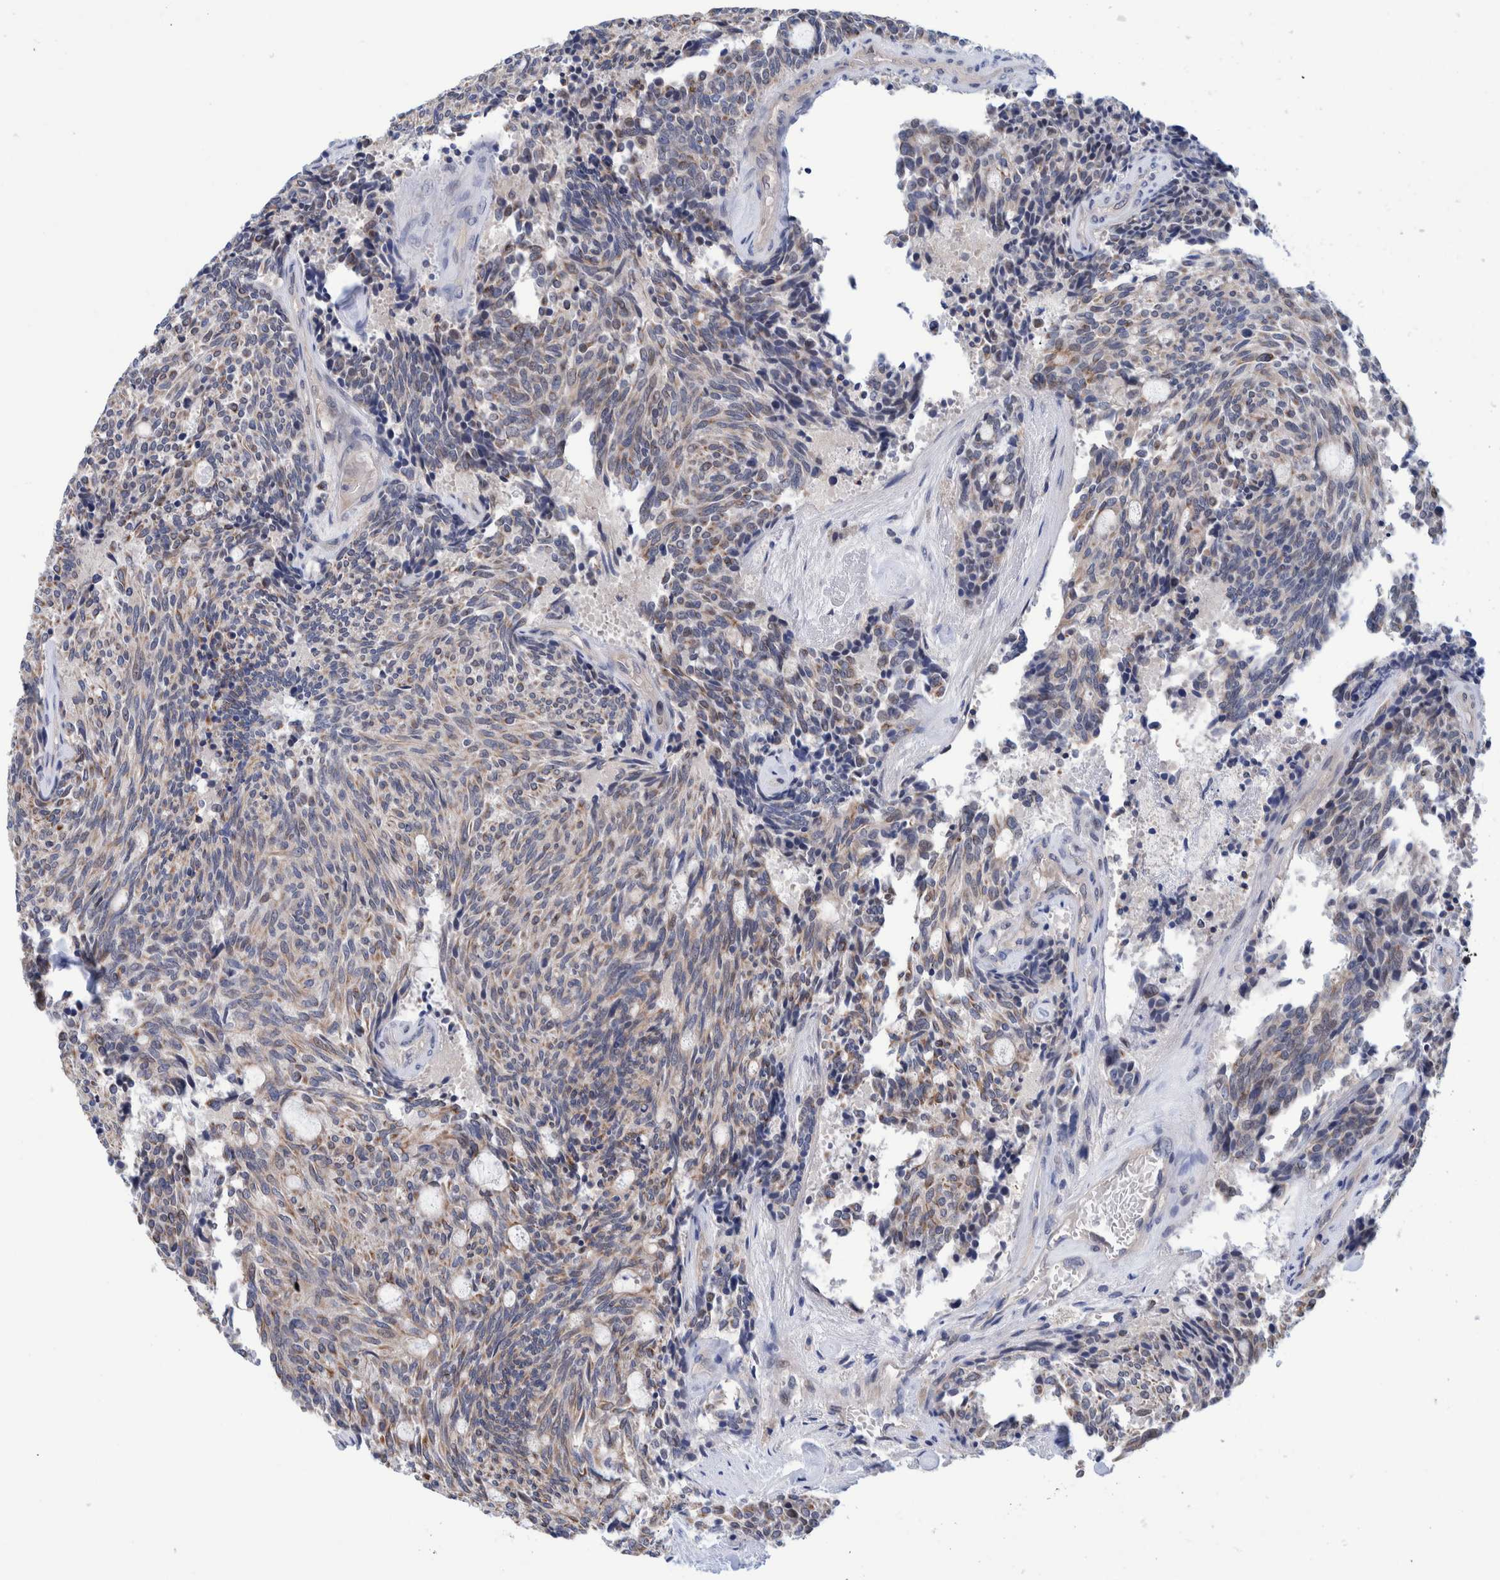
{"staining": {"intensity": "weak", "quantity": "25%-75%", "location": "cytoplasmic/membranous,nuclear"}, "tissue": "carcinoid", "cell_type": "Tumor cells", "image_type": "cancer", "snomed": [{"axis": "morphology", "description": "Carcinoid, malignant, NOS"}, {"axis": "topography", "description": "Pancreas"}], "caption": "Immunohistochemical staining of carcinoid displays low levels of weak cytoplasmic/membranous and nuclear expression in about 25%-75% of tumor cells.", "gene": "PFAS", "patient": {"sex": "female", "age": 54}}